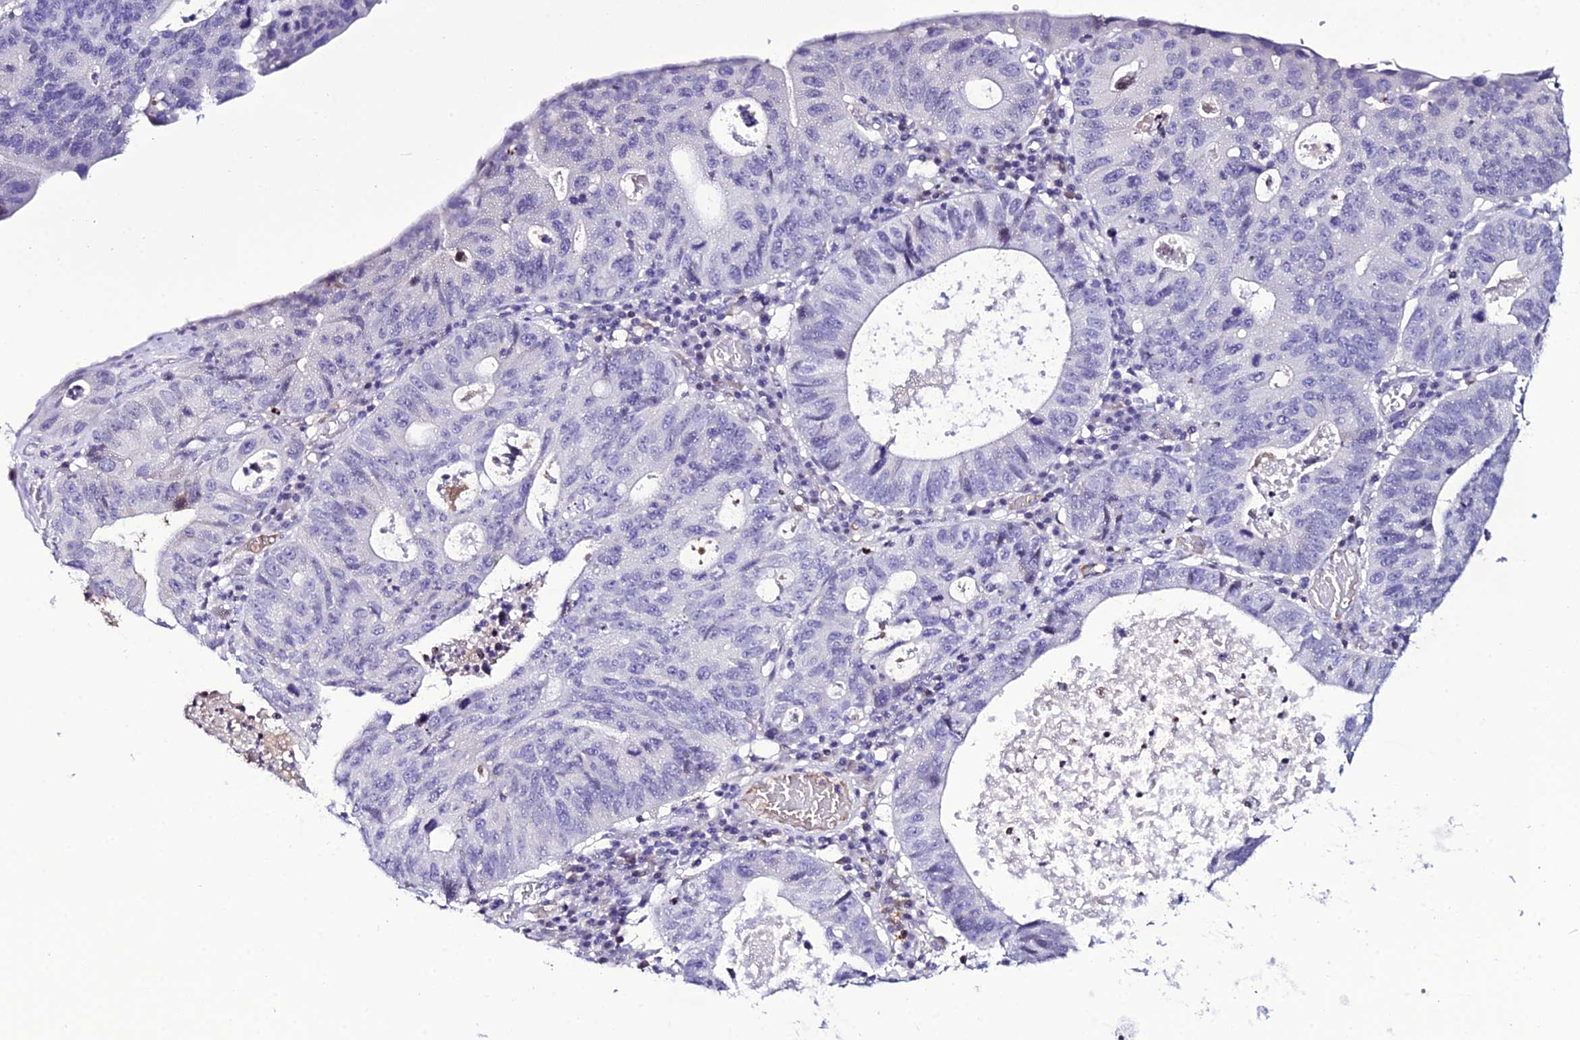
{"staining": {"intensity": "negative", "quantity": "none", "location": "none"}, "tissue": "stomach cancer", "cell_type": "Tumor cells", "image_type": "cancer", "snomed": [{"axis": "morphology", "description": "Adenocarcinoma, NOS"}, {"axis": "topography", "description": "Stomach"}], "caption": "IHC micrograph of neoplastic tissue: human adenocarcinoma (stomach) stained with DAB exhibits no significant protein expression in tumor cells.", "gene": "DEFB132", "patient": {"sex": "male", "age": 59}}